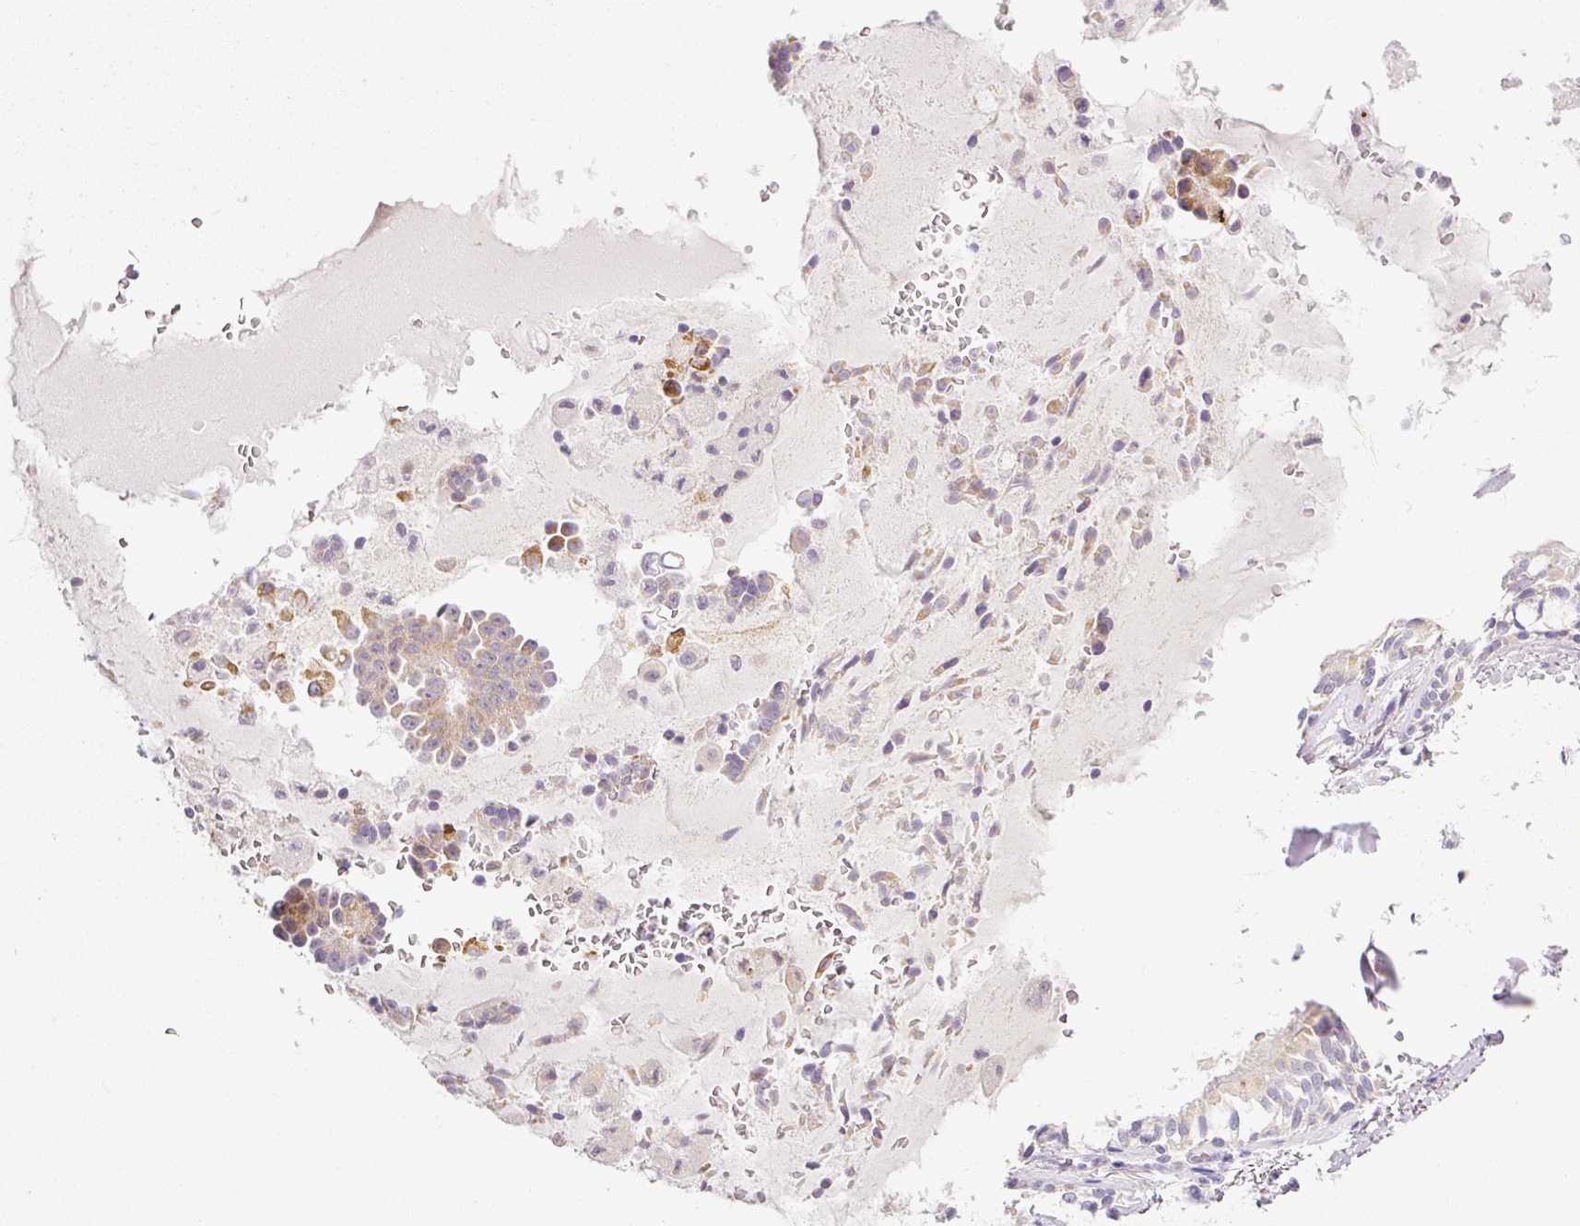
{"staining": {"intensity": "negative", "quantity": "none", "location": "none"}, "tissue": "soft tissue", "cell_type": "Fibroblasts", "image_type": "normal", "snomed": [{"axis": "morphology", "description": "Normal tissue, NOS"}, {"axis": "topography", "description": "Bronchus"}], "caption": "DAB (3,3'-diaminobenzidine) immunohistochemical staining of benign human soft tissue demonstrates no significant expression in fibroblasts.", "gene": "HMCN2", "patient": {"sex": "male", "age": 70}}